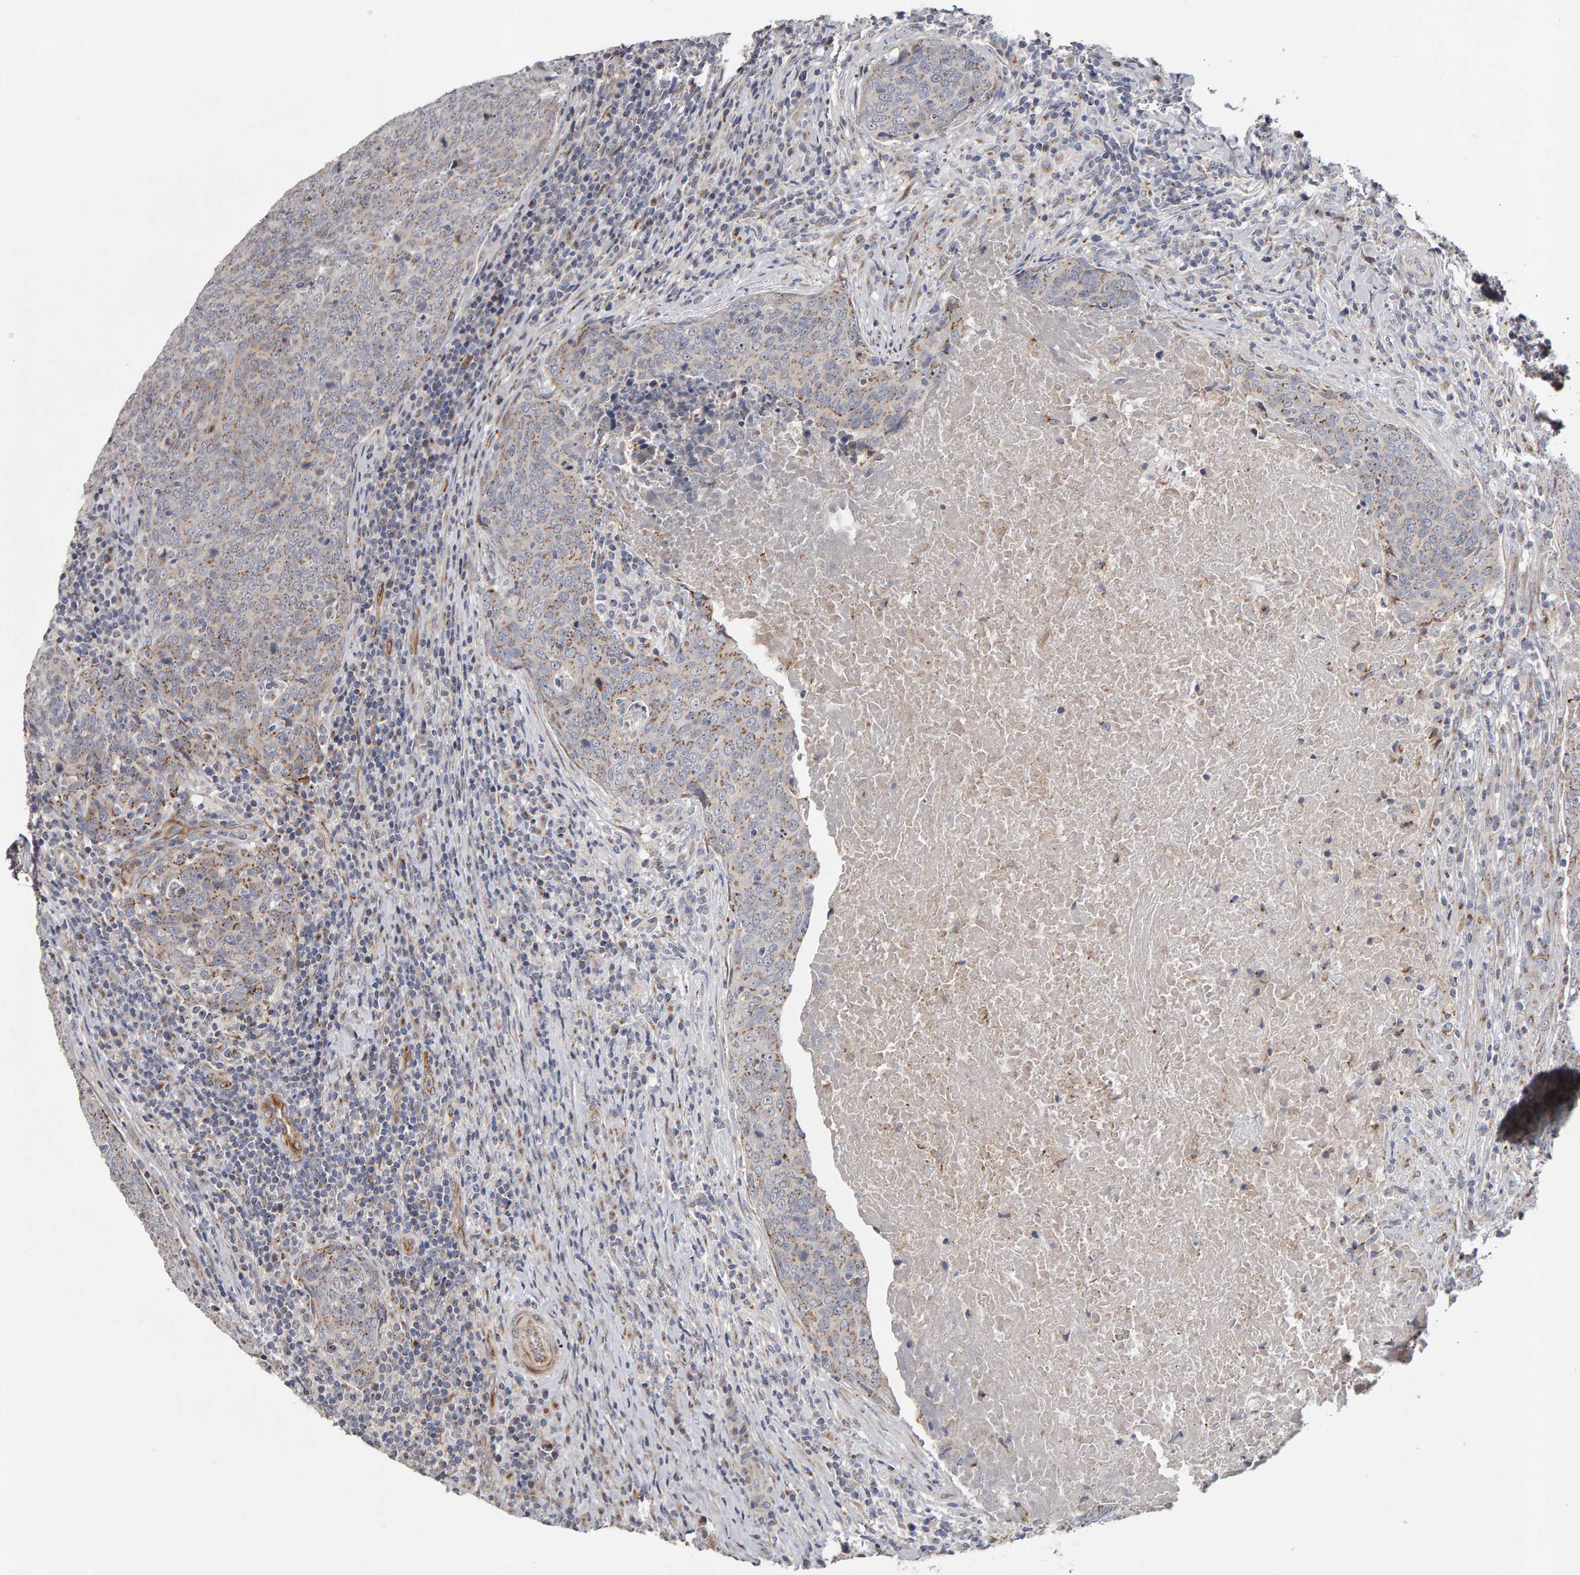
{"staining": {"intensity": "moderate", "quantity": ">75%", "location": "cytoplasmic/membranous"}, "tissue": "head and neck cancer", "cell_type": "Tumor cells", "image_type": "cancer", "snomed": [{"axis": "morphology", "description": "Squamous cell carcinoma, NOS"}, {"axis": "morphology", "description": "Squamous cell carcinoma, metastatic, NOS"}, {"axis": "topography", "description": "Lymph node"}, {"axis": "topography", "description": "Head-Neck"}], "caption": "Immunohistochemistry (IHC) image of human squamous cell carcinoma (head and neck) stained for a protein (brown), which reveals medium levels of moderate cytoplasmic/membranous positivity in approximately >75% of tumor cells.", "gene": "CANT1", "patient": {"sex": "male", "age": 62}}